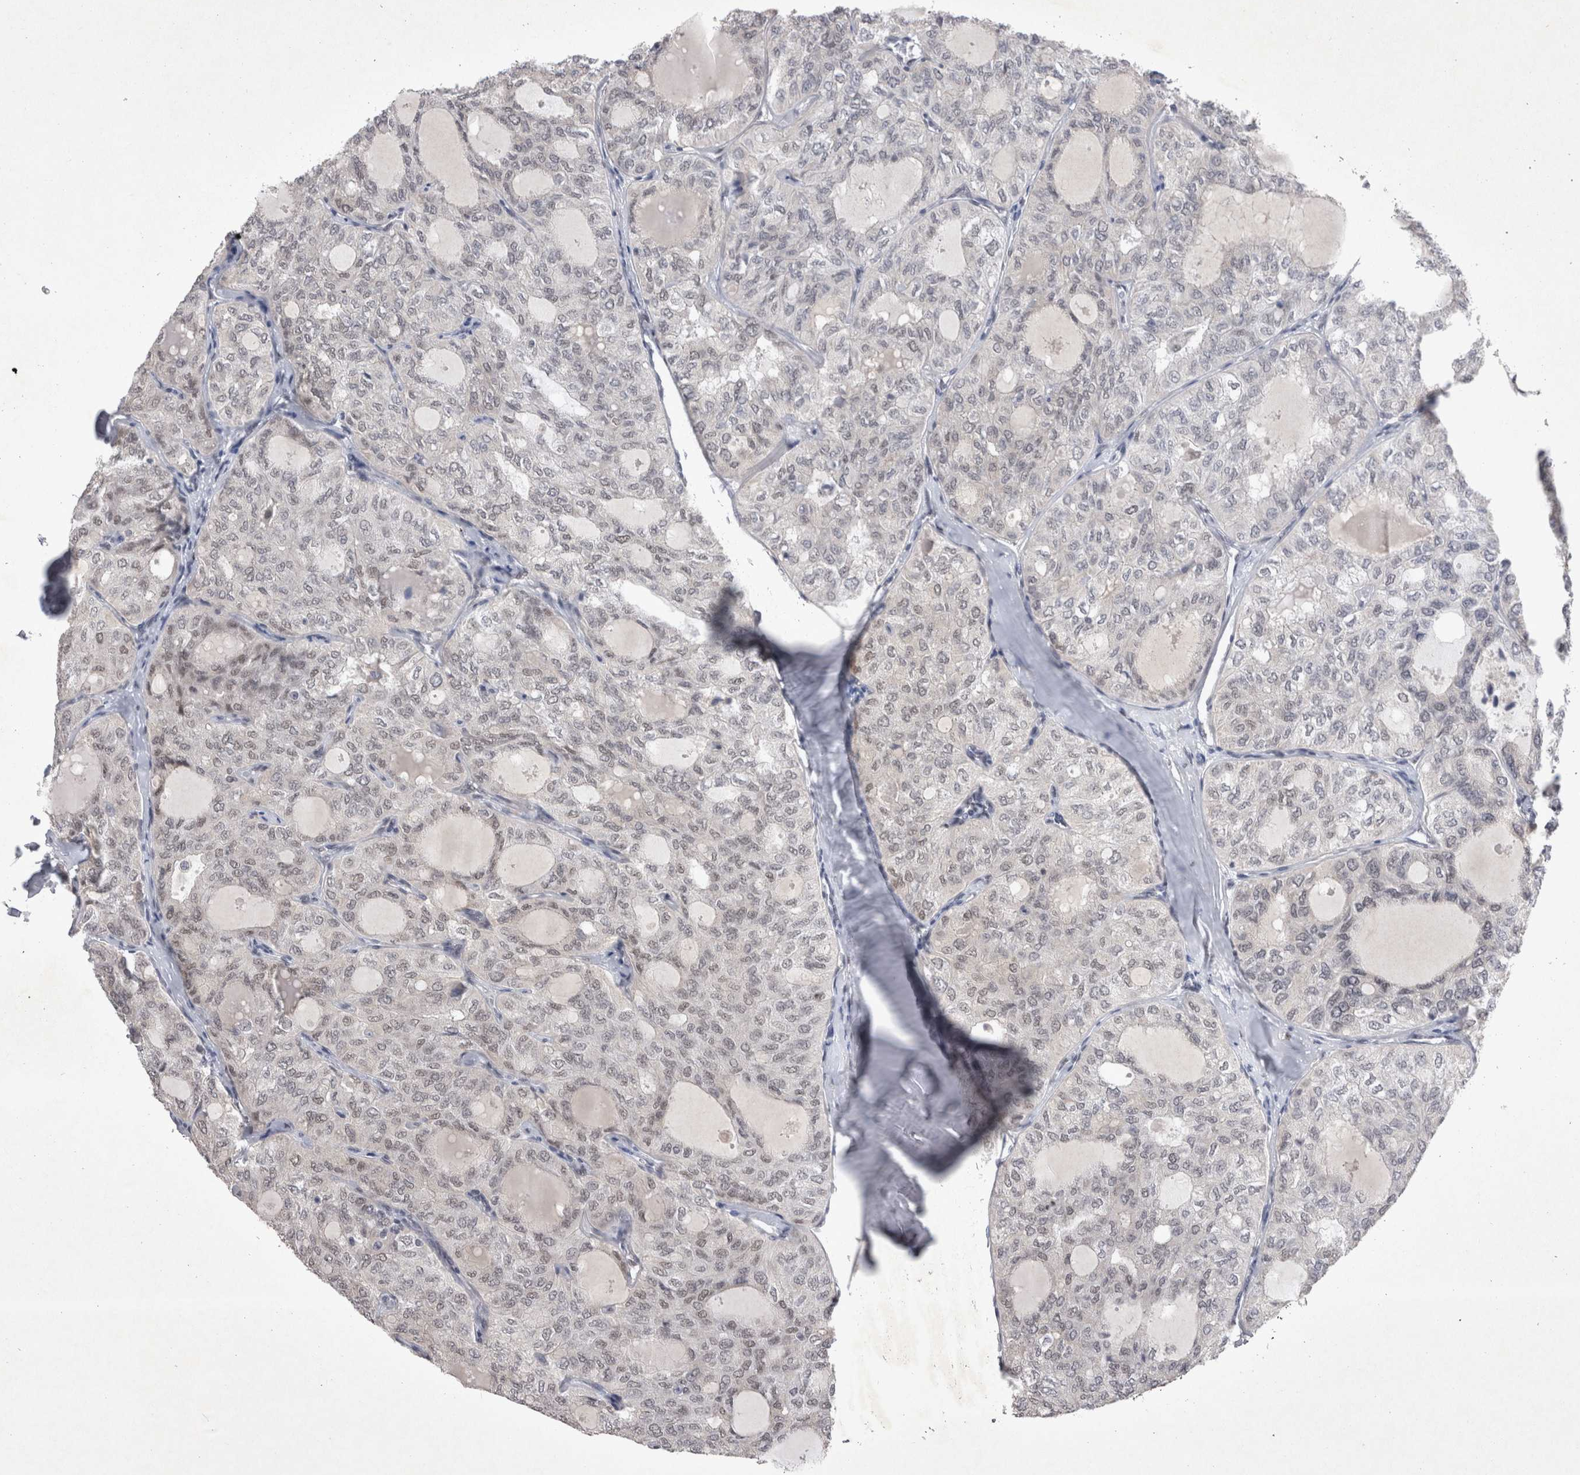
{"staining": {"intensity": "negative", "quantity": "none", "location": "none"}, "tissue": "thyroid cancer", "cell_type": "Tumor cells", "image_type": "cancer", "snomed": [{"axis": "morphology", "description": "Follicular adenoma carcinoma, NOS"}, {"axis": "topography", "description": "Thyroid gland"}], "caption": "Immunohistochemical staining of human thyroid cancer (follicular adenoma carcinoma) reveals no significant expression in tumor cells.", "gene": "RBM6", "patient": {"sex": "male", "age": 75}}